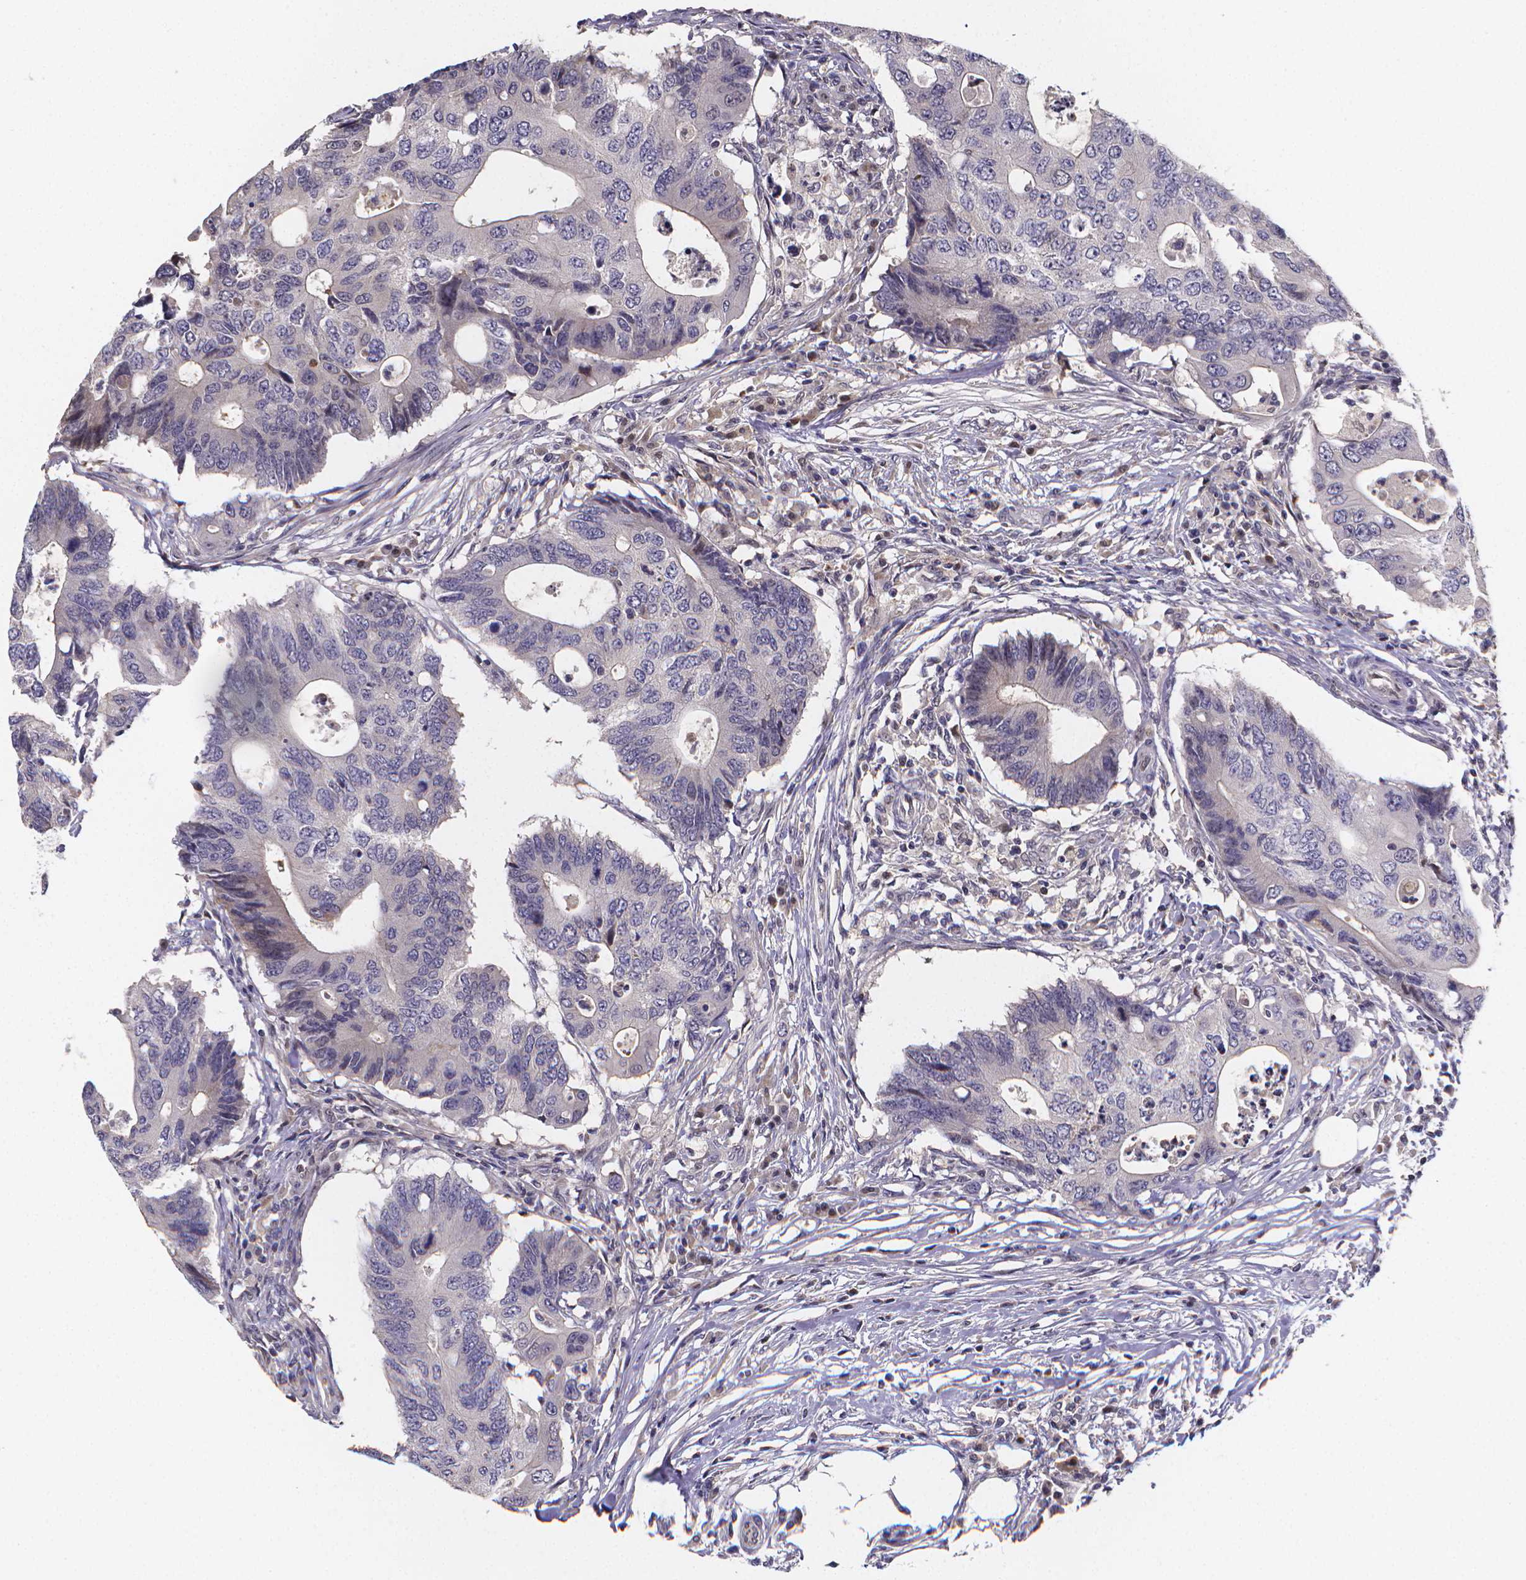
{"staining": {"intensity": "negative", "quantity": "none", "location": "none"}, "tissue": "colorectal cancer", "cell_type": "Tumor cells", "image_type": "cancer", "snomed": [{"axis": "morphology", "description": "Adenocarcinoma, NOS"}, {"axis": "topography", "description": "Colon"}], "caption": "This is a histopathology image of immunohistochemistry staining of colorectal adenocarcinoma, which shows no expression in tumor cells.", "gene": "PAH", "patient": {"sex": "male", "age": 71}}